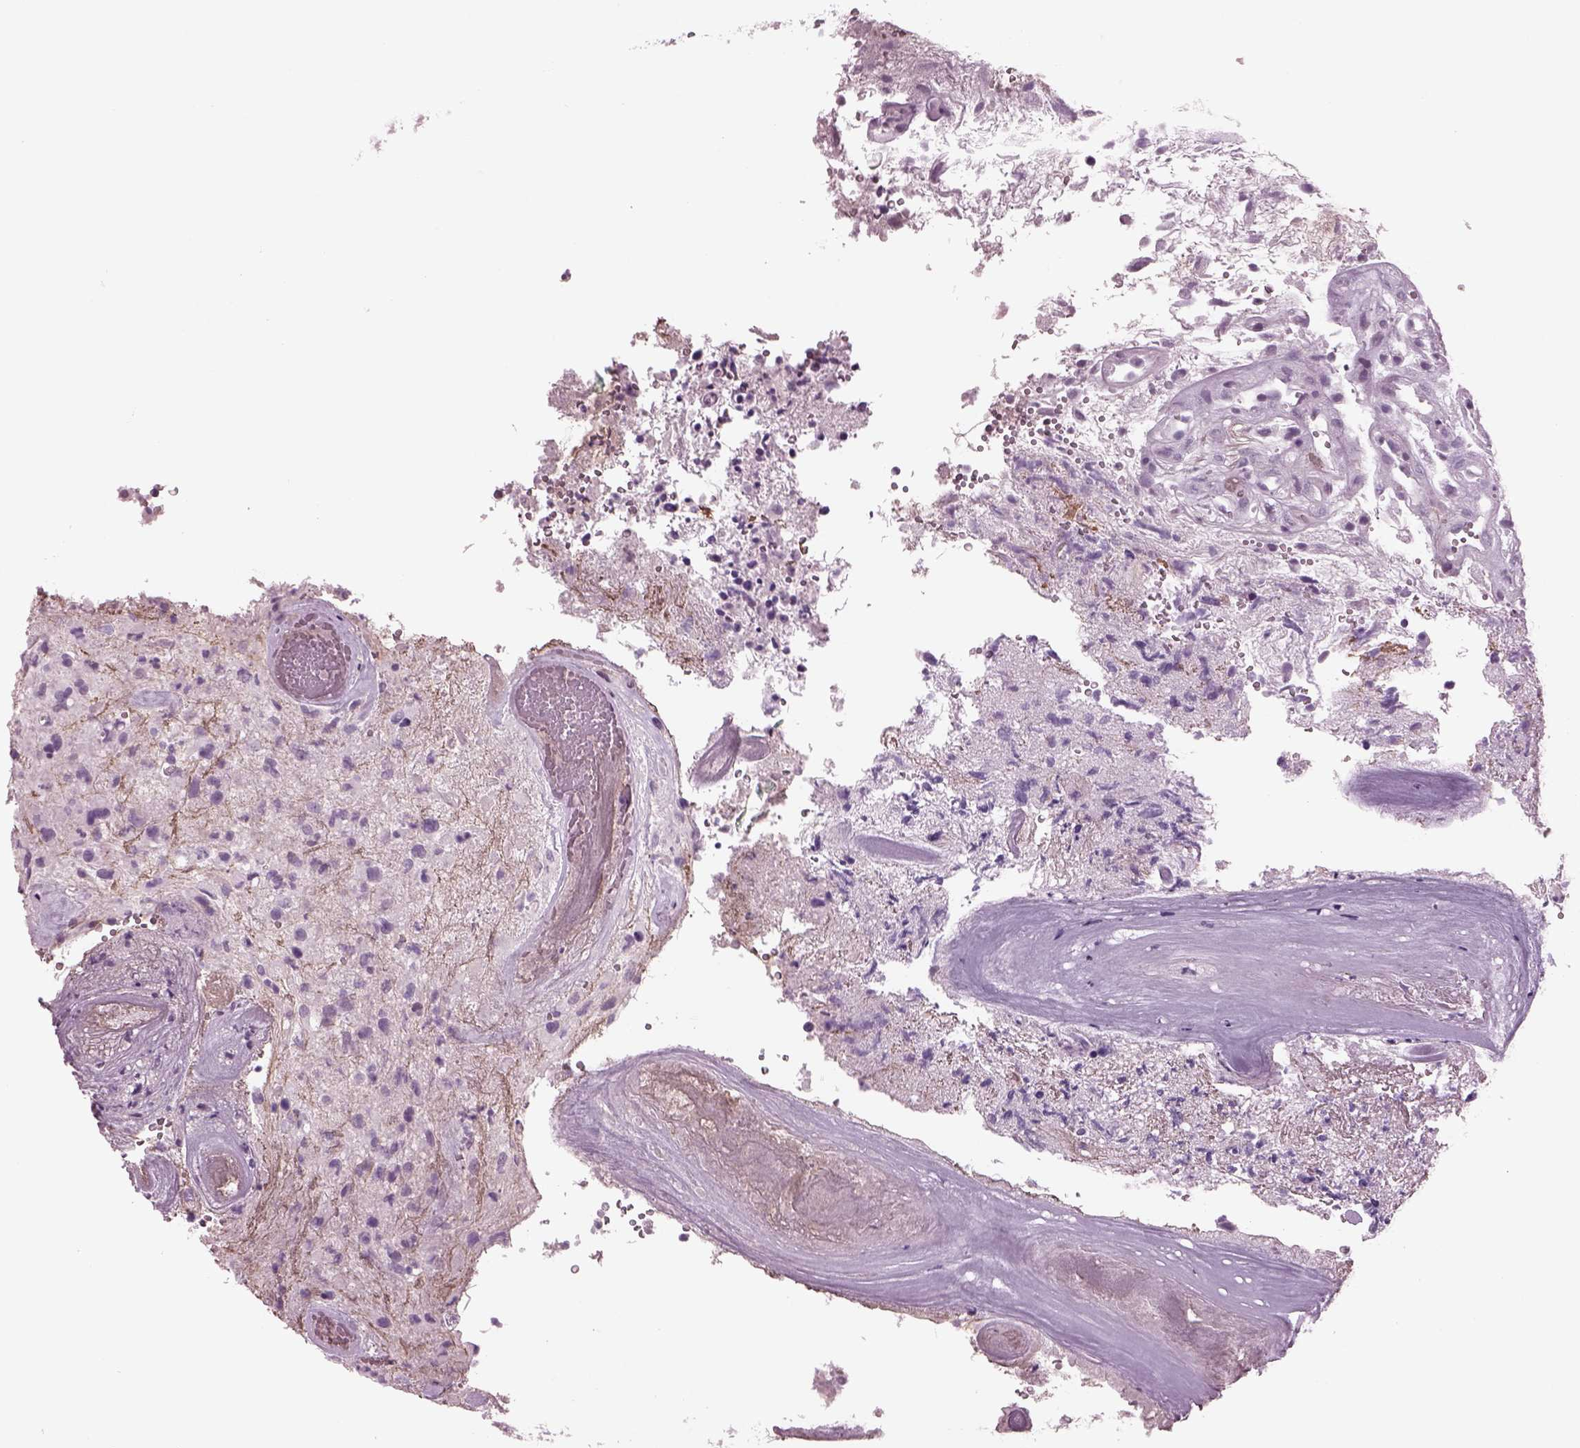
{"staining": {"intensity": "negative", "quantity": "none", "location": "none"}, "tissue": "glioma", "cell_type": "Tumor cells", "image_type": "cancer", "snomed": [{"axis": "morphology", "description": "Glioma, malignant, High grade"}, {"axis": "topography", "description": "Brain"}], "caption": "A high-resolution image shows immunohistochemistry staining of glioma, which reveals no significant expression in tumor cells.", "gene": "CYLC1", "patient": {"sex": "female", "age": 71}}